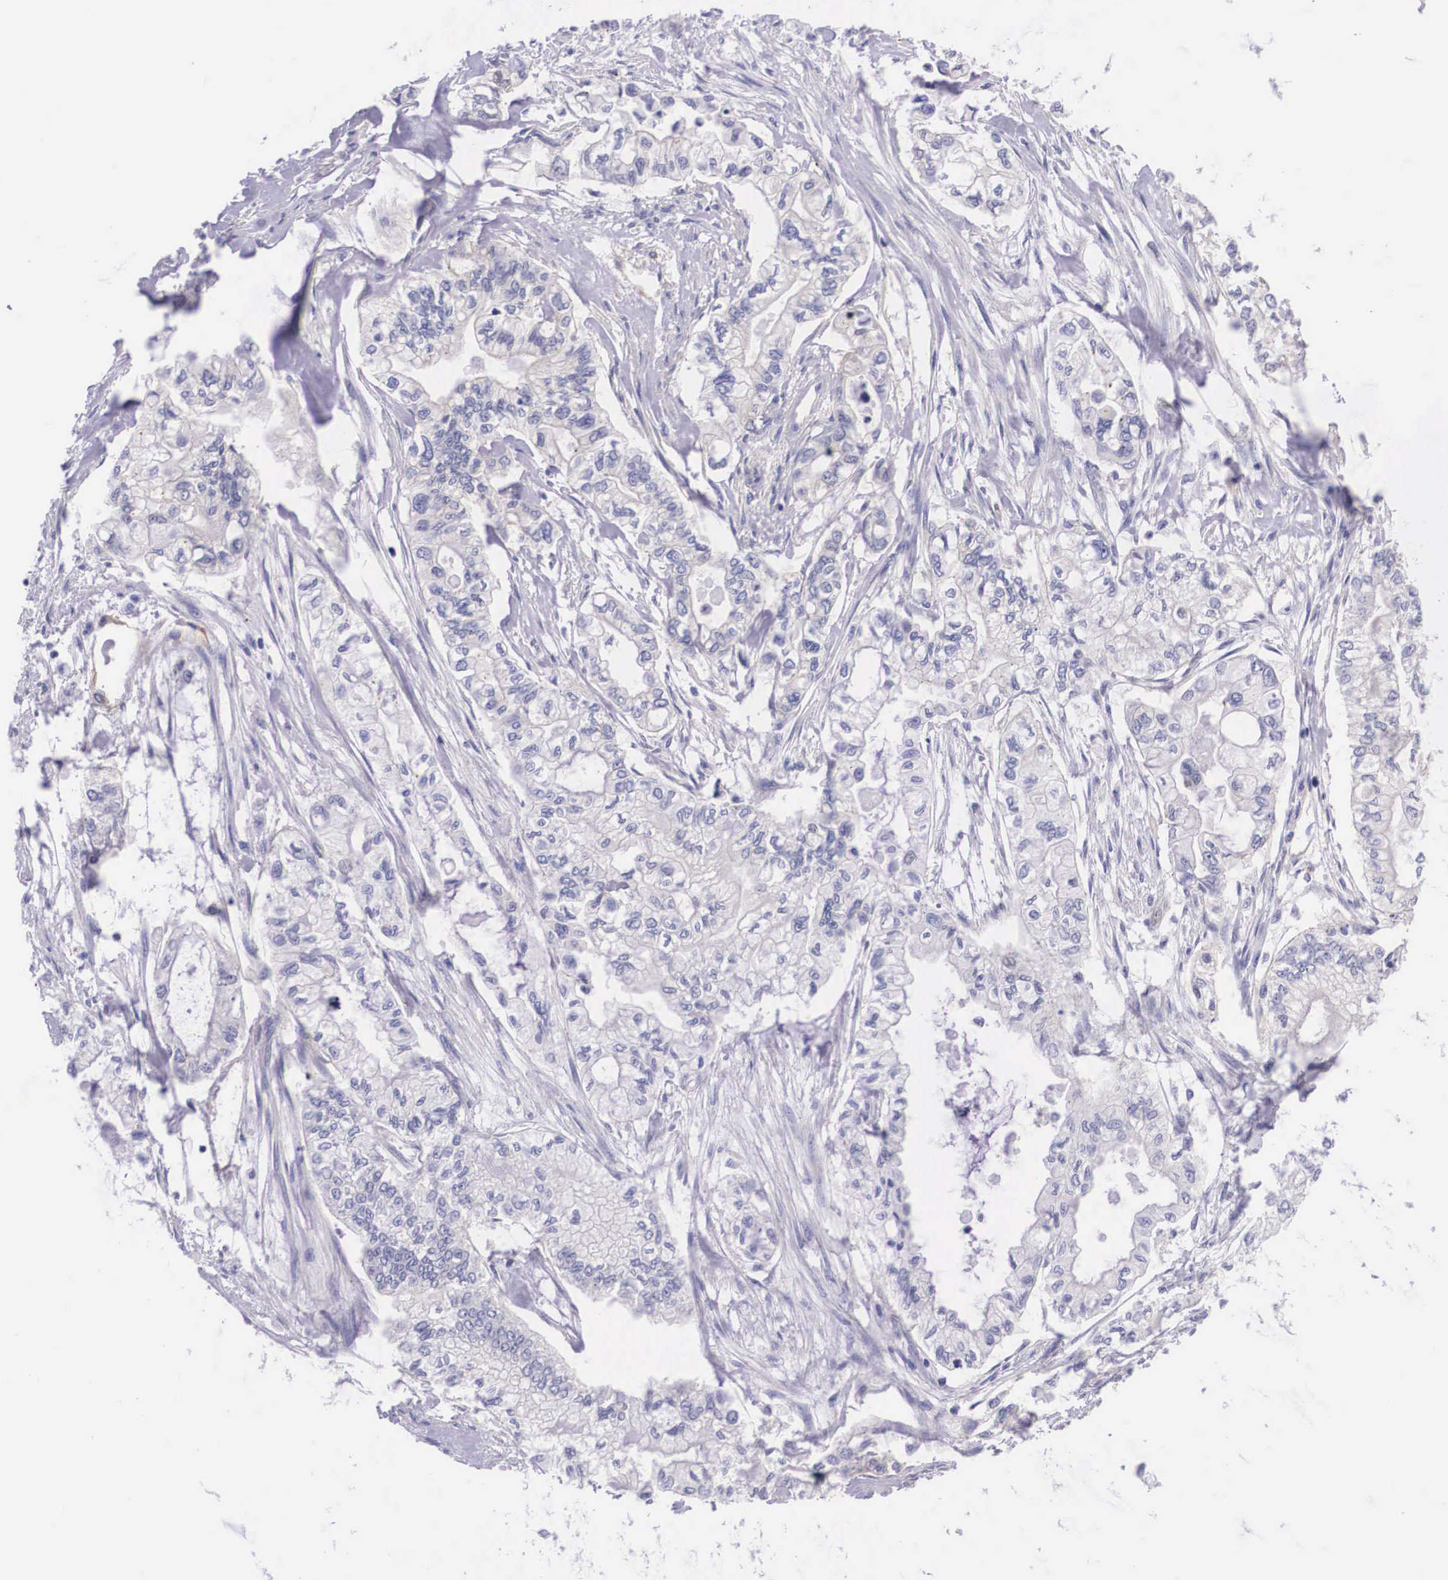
{"staining": {"intensity": "moderate", "quantity": "25%-75%", "location": "cytoplasmic/membranous"}, "tissue": "pancreatic cancer", "cell_type": "Tumor cells", "image_type": "cancer", "snomed": [{"axis": "morphology", "description": "Adenocarcinoma, NOS"}, {"axis": "topography", "description": "Pancreas"}], "caption": "A brown stain shows moderate cytoplasmic/membranous expression of a protein in human pancreatic cancer tumor cells.", "gene": "BCAR1", "patient": {"sex": "male", "age": 79}}